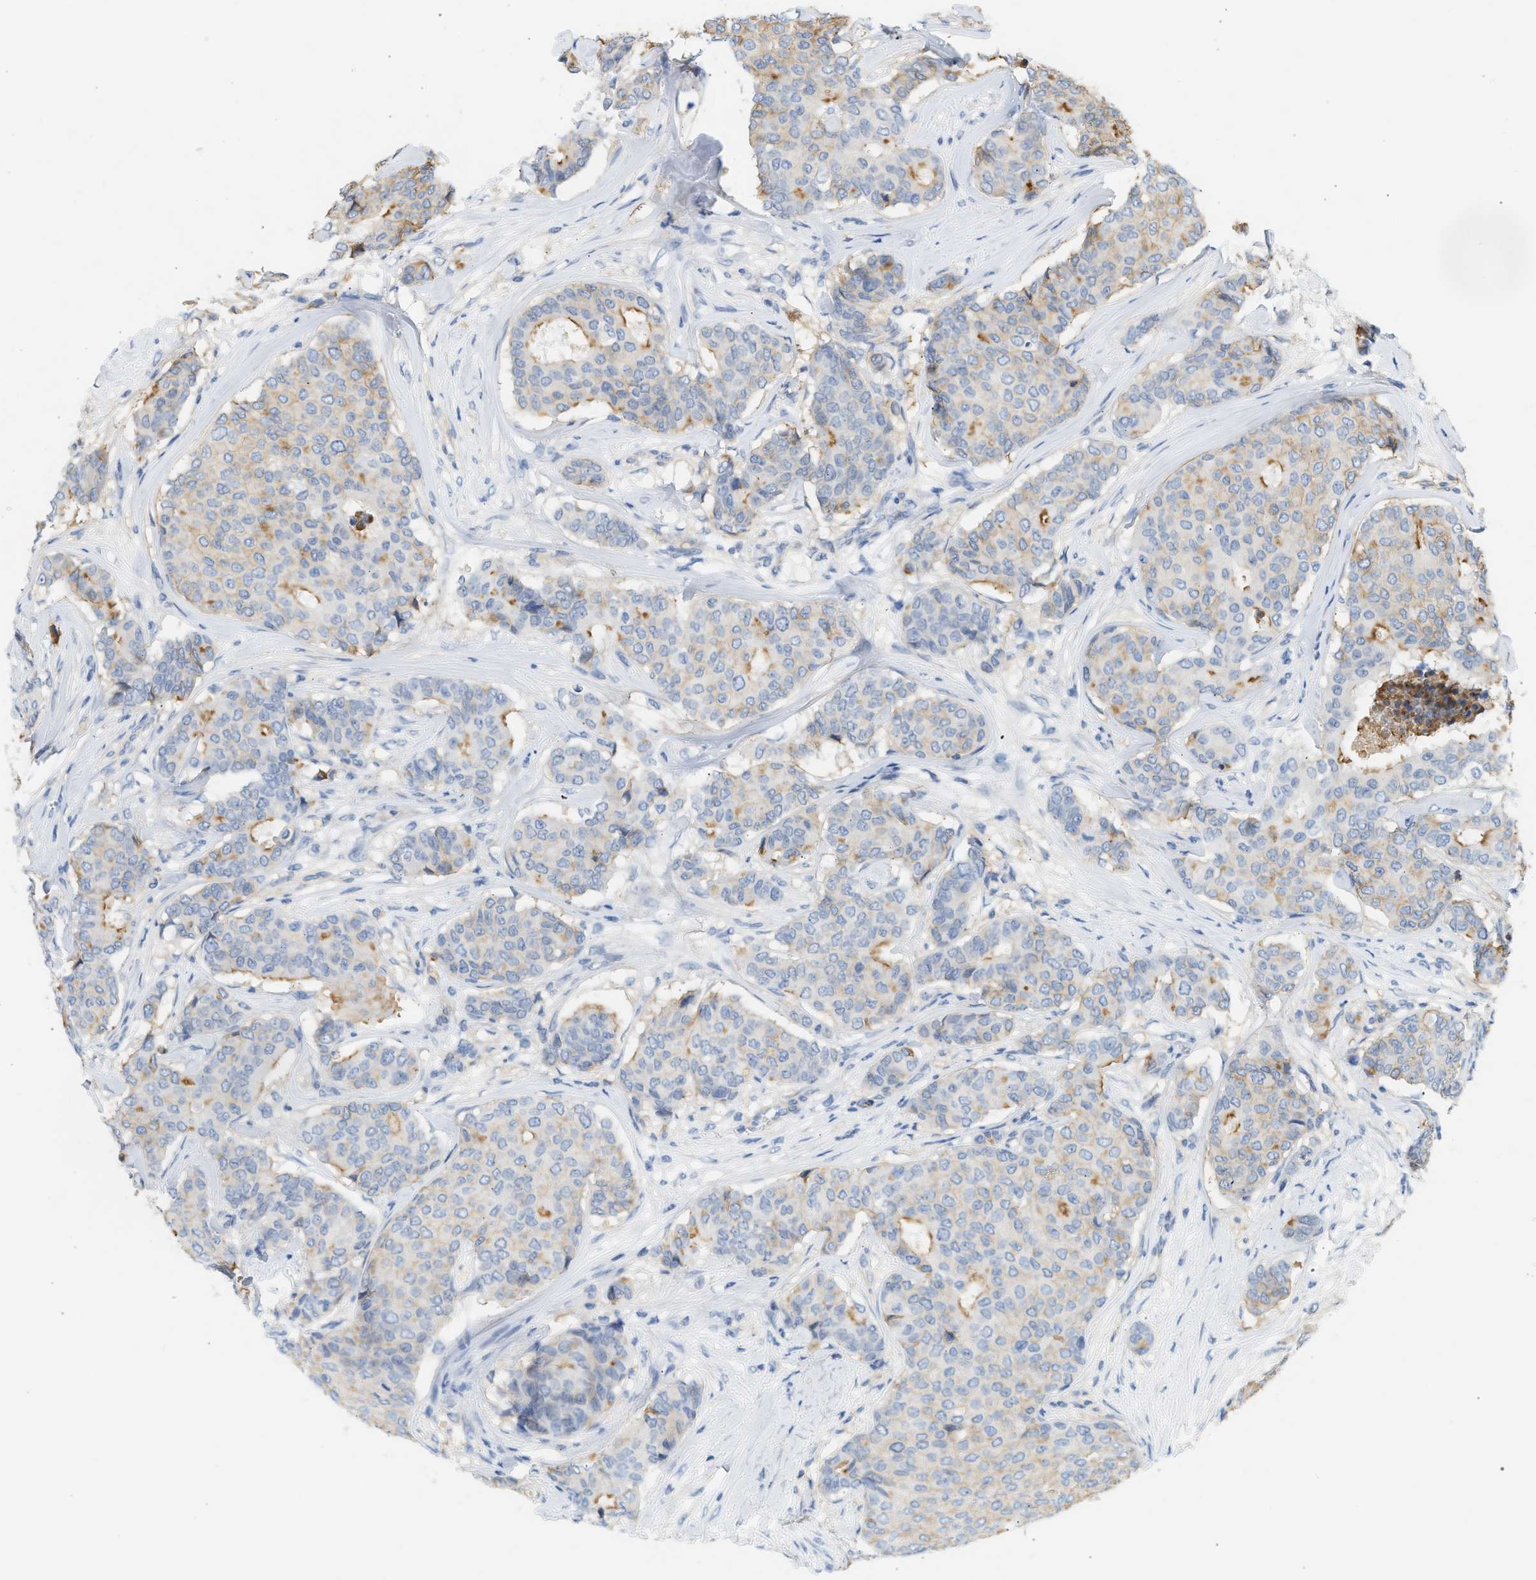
{"staining": {"intensity": "moderate", "quantity": "<25%", "location": "cytoplasmic/membranous"}, "tissue": "breast cancer", "cell_type": "Tumor cells", "image_type": "cancer", "snomed": [{"axis": "morphology", "description": "Duct carcinoma"}, {"axis": "topography", "description": "Breast"}], "caption": "Immunohistochemistry staining of breast cancer (infiltrating ductal carcinoma), which shows low levels of moderate cytoplasmic/membranous expression in about <25% of tumor cells indicating moderate cytoplasmic/membranous protein positivity. The staining was performed using DAB (3,3'-diaminobenzidine) (brown) for protein detection and nuclei were counterstained in hematoxylin (blue).", "gene": "BVES", "patient": {"sex": "female", "age": 75}}